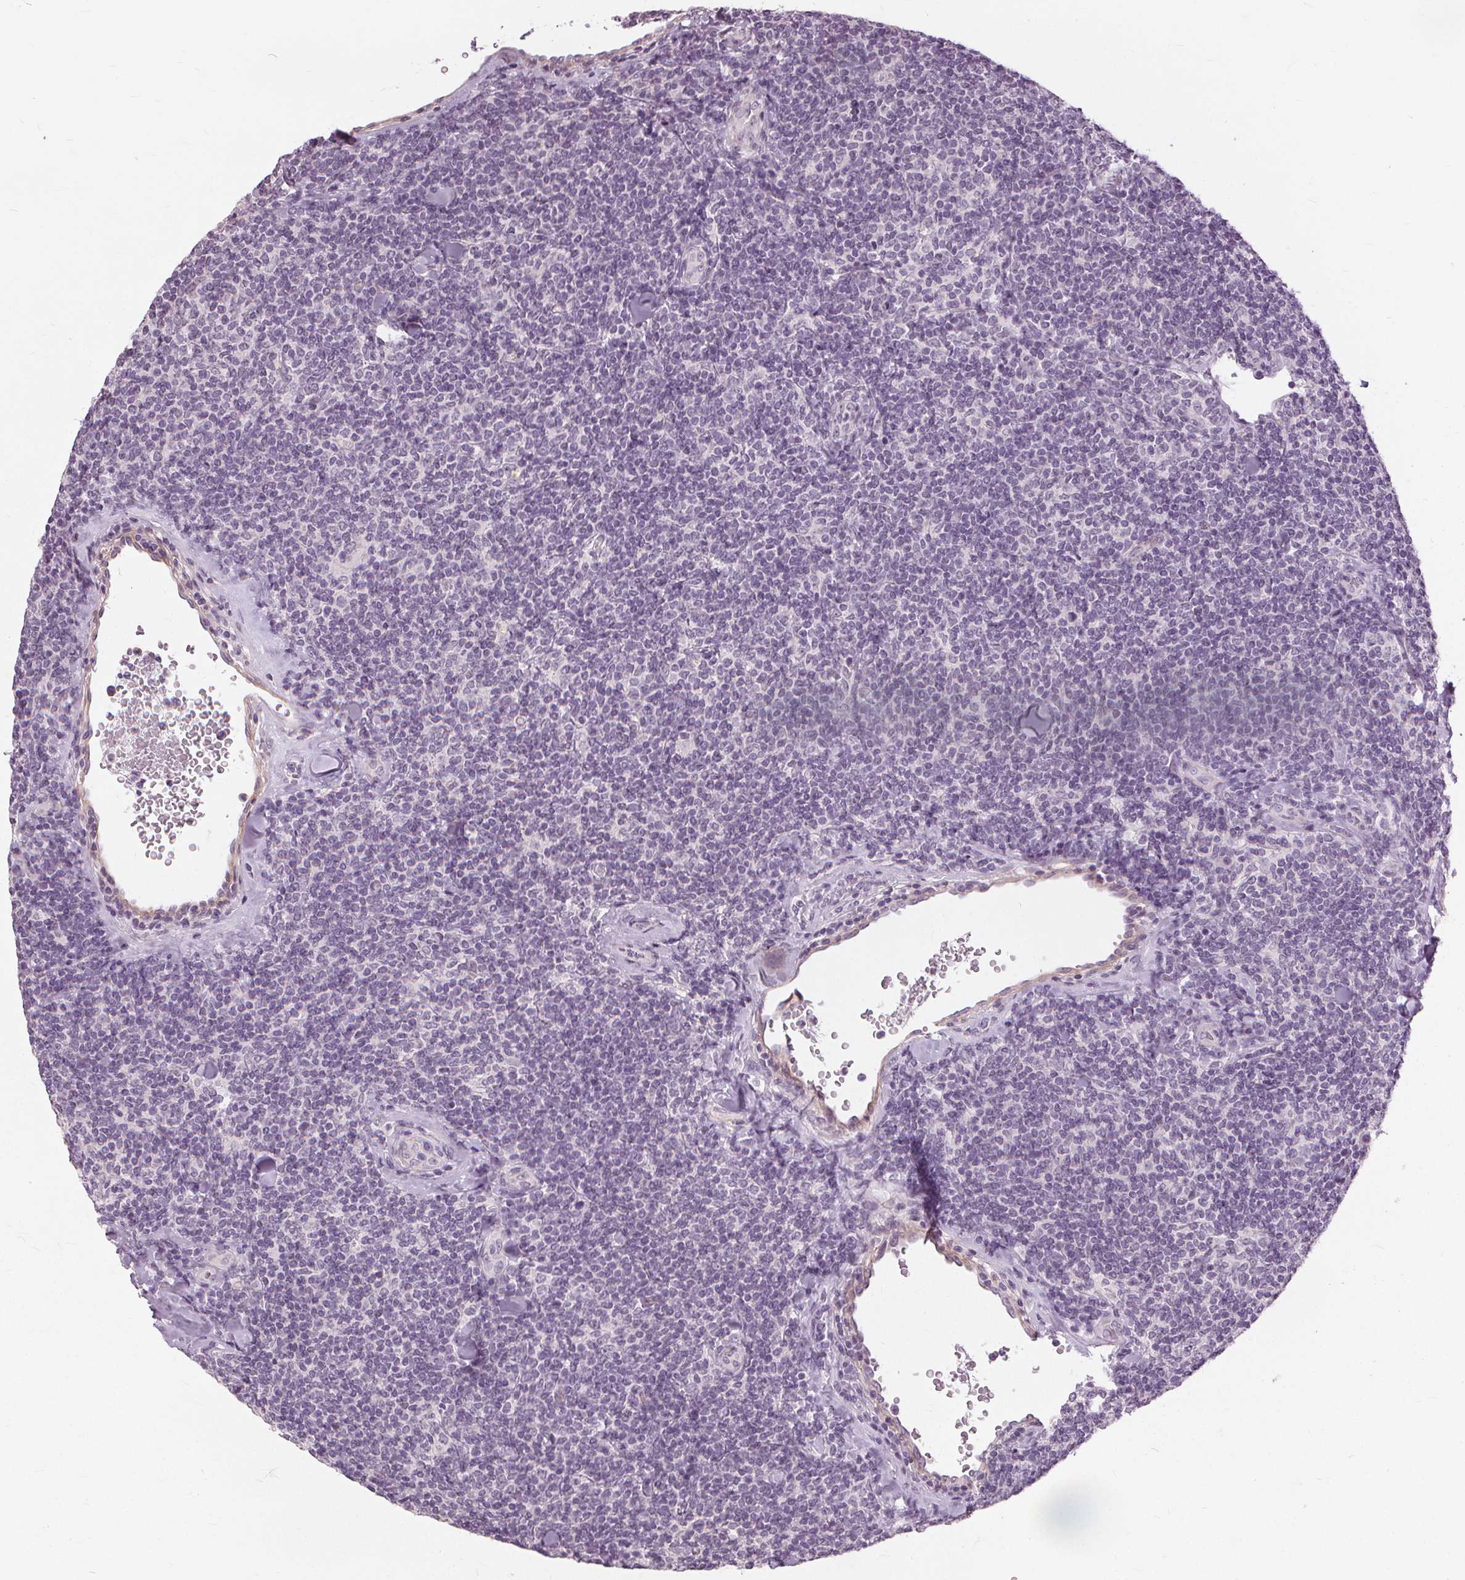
{"staining": {"intensity": "negative", "quantity": "none", "location": "none"}, "tissue": "lymphoma", "cell_type": "Tumor cells", "image_type": "cancer", "snomed": [{"axis": "morphology", "description": "Malignant lymphoma, non-Hodgkin's type, Low grade"}, {"axis": "topography", "description": "Lymph node"}], "caption": "Immunohistochemical staining of human lymphoma demonstrates no significant positivity in tumor cells.", "gene": "SFTPD", "patient": {"sex": "female", "age": 56}}